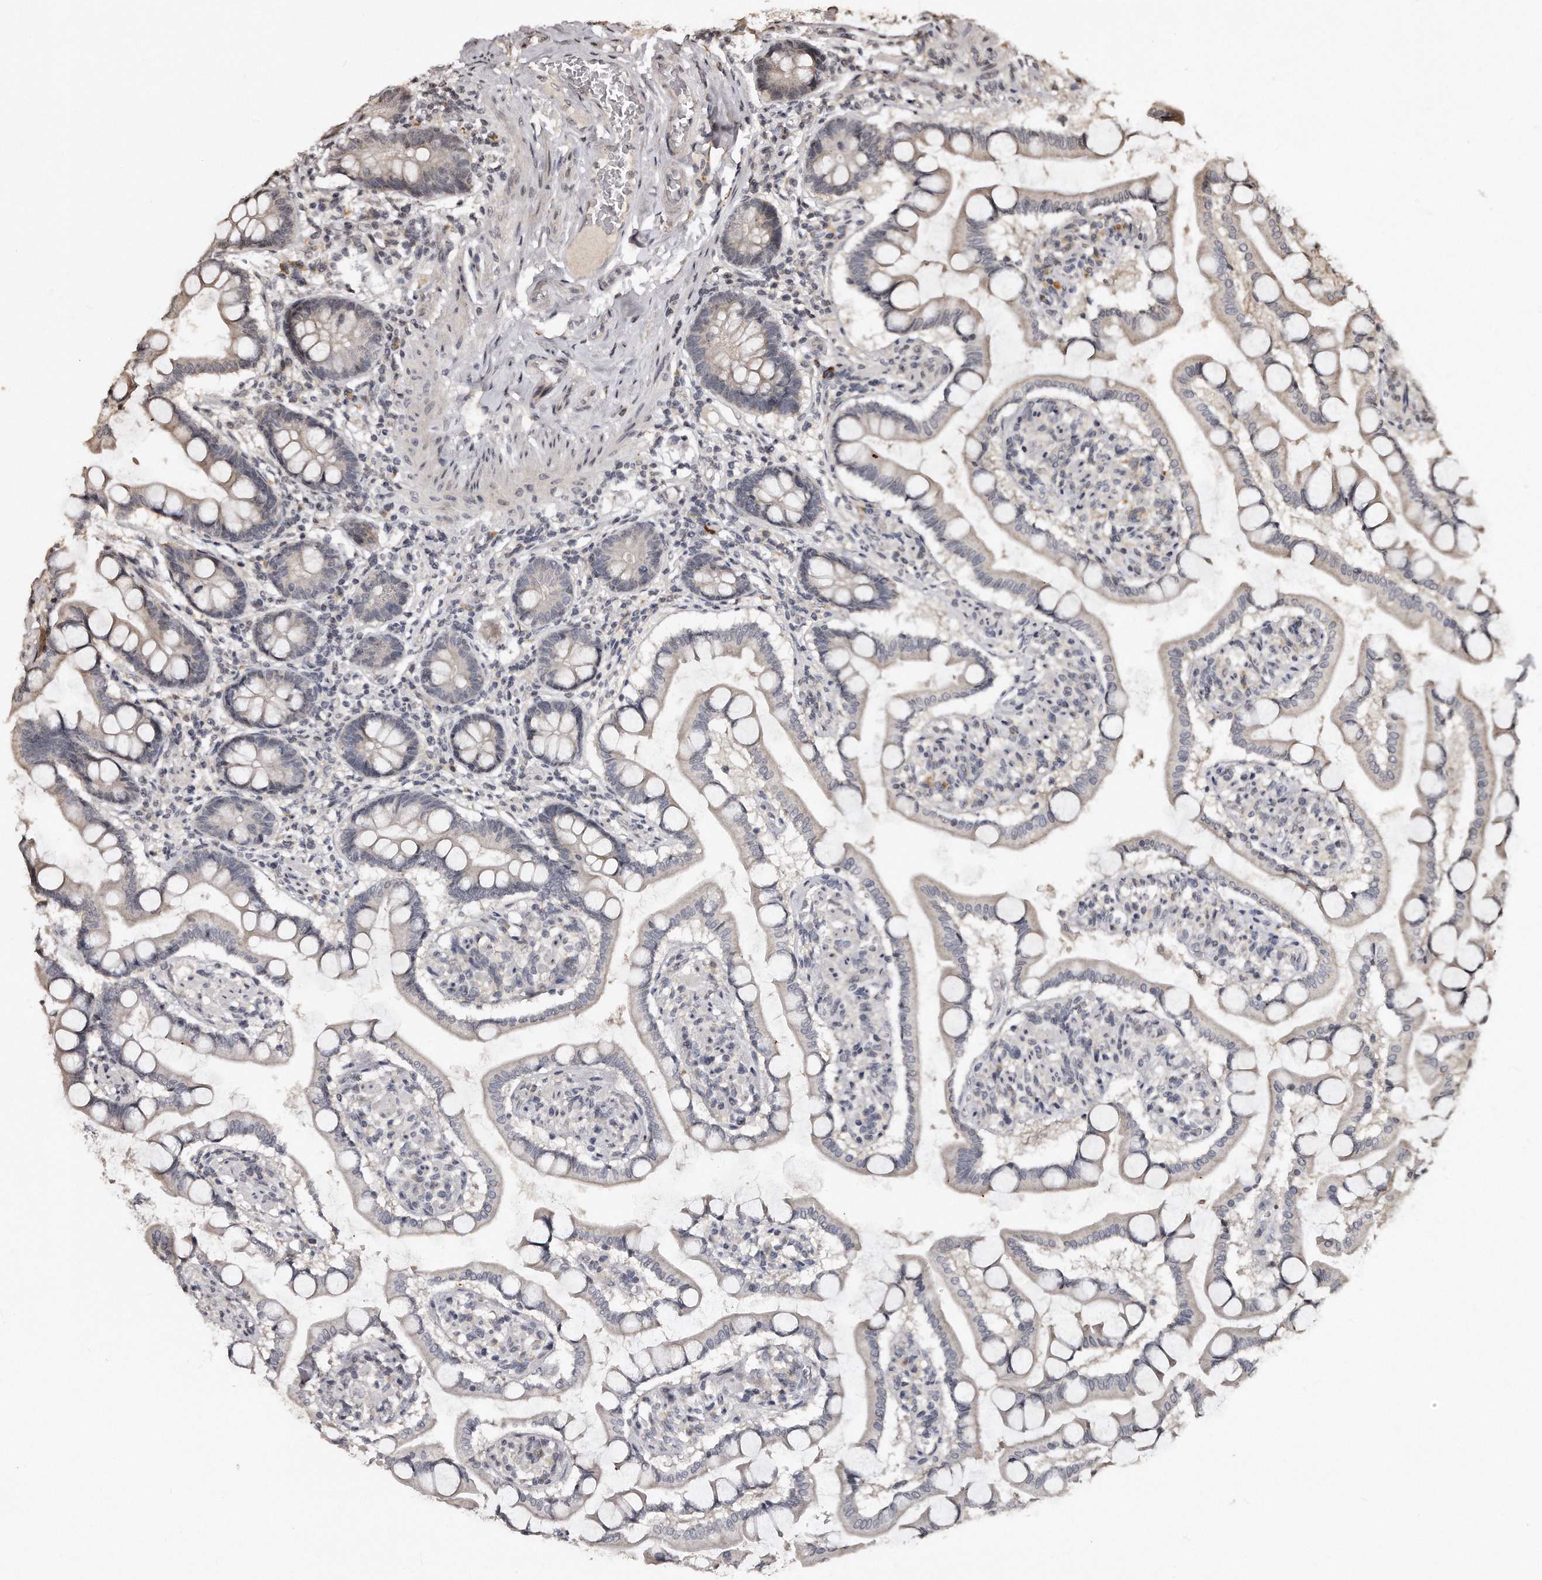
{"staining": {"intensity": "weak", "quantity": "<25%", "location": "cytoplasmic/membranous"}, "tissue": "small intestine", "cell_type": "Glandular cells", "image_type": "normal", "snomed": [{"axis": "morphology", "description": "Normal tissue, NOS"}, {"axis": "topography", "description": "Small intestine"}], "caption": "A micrograph of small intestine stained for a protein exhibits no brown staining in glandular cells. (IHC, brightfield microscopy, high magnification).", "gene": "TSHR", "patient": {"sex": "male", "age": 41}}